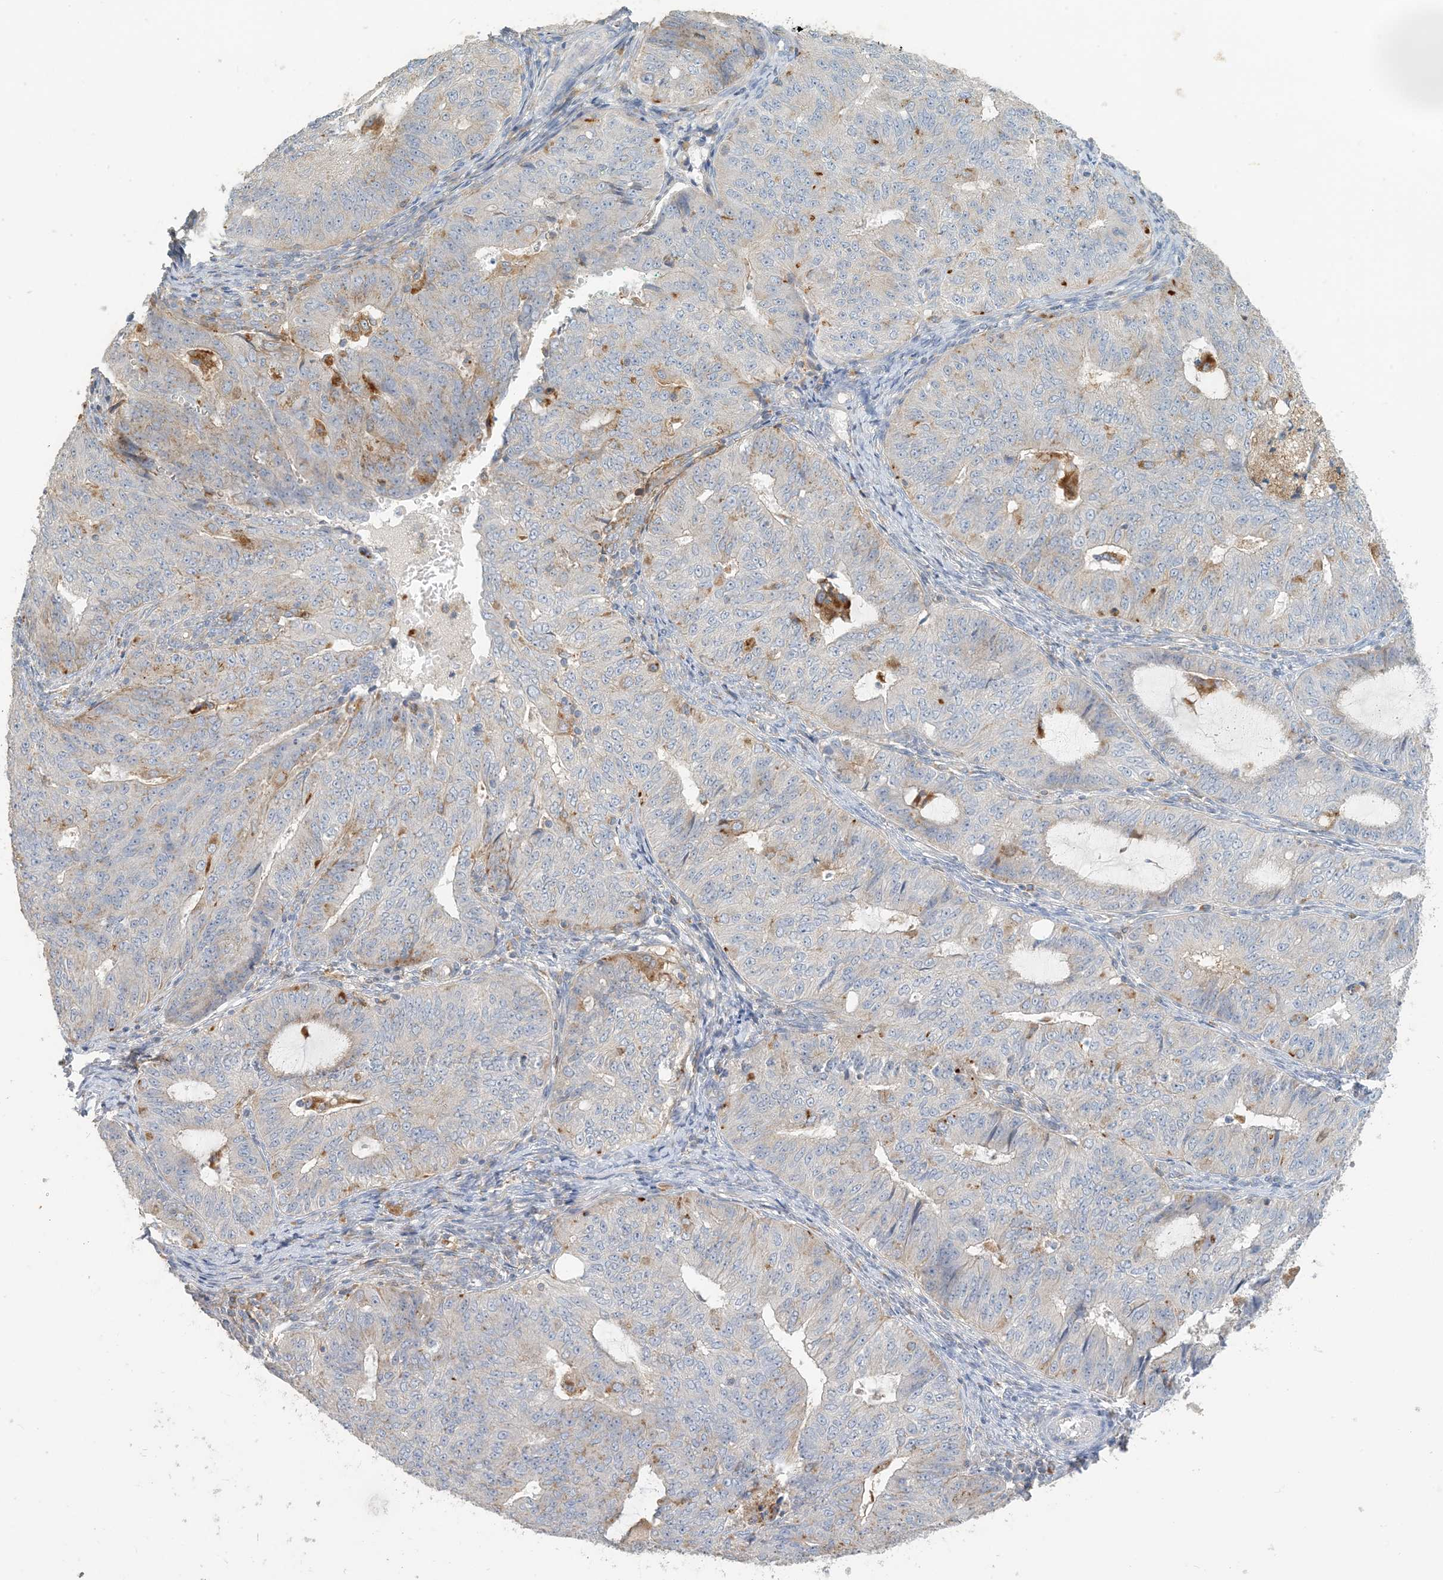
{"staining": {"intensity": "moderate", "quantity": "<25%", "location": "cytoplasmic/membranous"}, "tissue": "endometrial cancer", "cell_type": "Tumor cells", "image_type": "cancer", "snomed": [{"axis": "morphology", "description": "Adenocarcinoma, NOS"}, {"axis": "topography", "description": "Endometrium"}], "caption": "Endometrial cancer stained with a protein marker exhibits moderate staining in tumor cells.", "gene": "SPPL2A", "patient": {"sex": "female", "age": 32}}